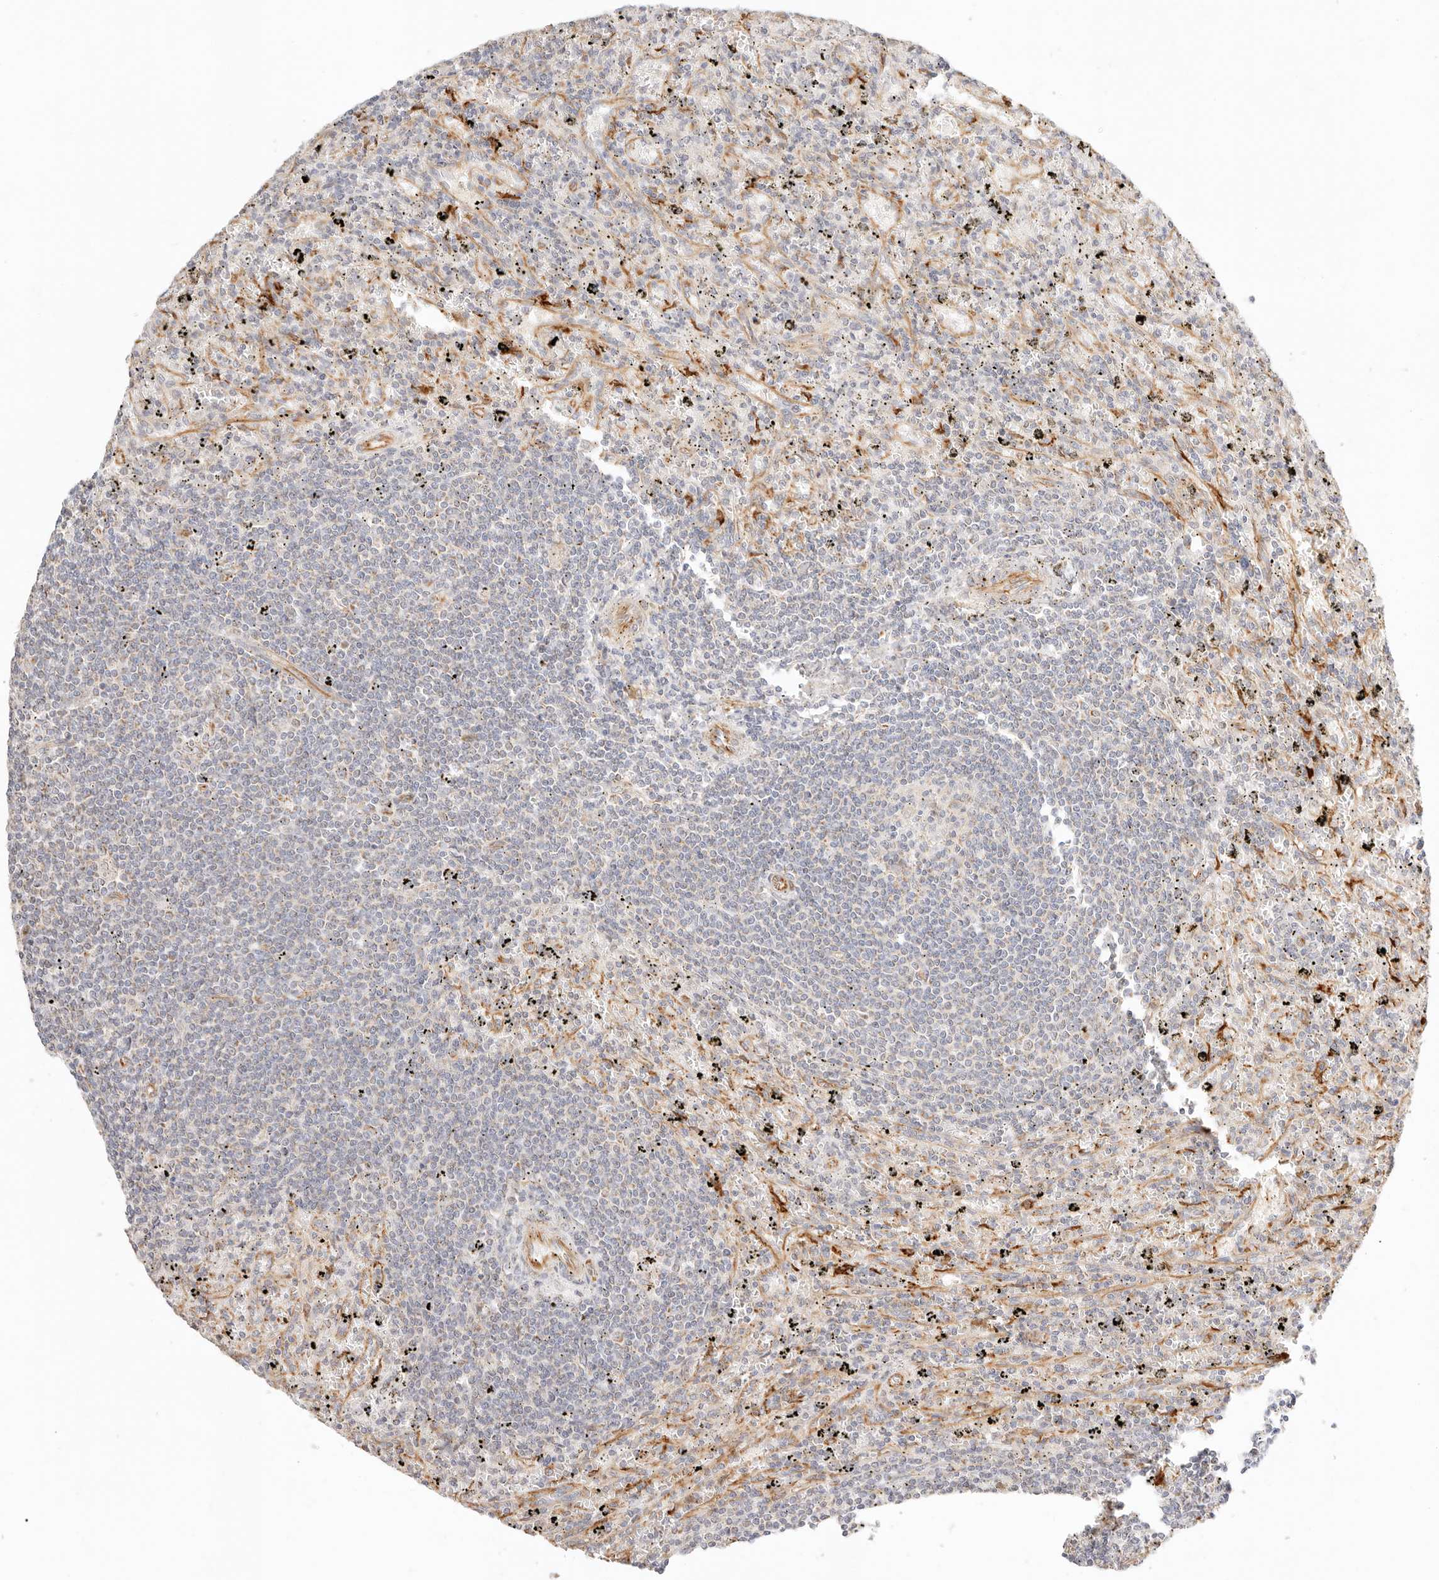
{"staining": {"intensity": "negative", "quantity": "none", "location": "none"}, "tissue": "lymphoma", "cell_type": "Tumor cells", "image_type": "cancer", "snomed": [{"axis": "morphology", "description": "Malignant lymphoma, non-Hodgkin's type, Low grade"}, {"axis": "topography", "description": "Spleen"}], "caption": "Tumor cells show no significant staining in malignant lymphoma, non-Hodgkin's type (low-grade).", "gene": "ZC3H11A", "patient": {"sex": "male", "age": 76}}